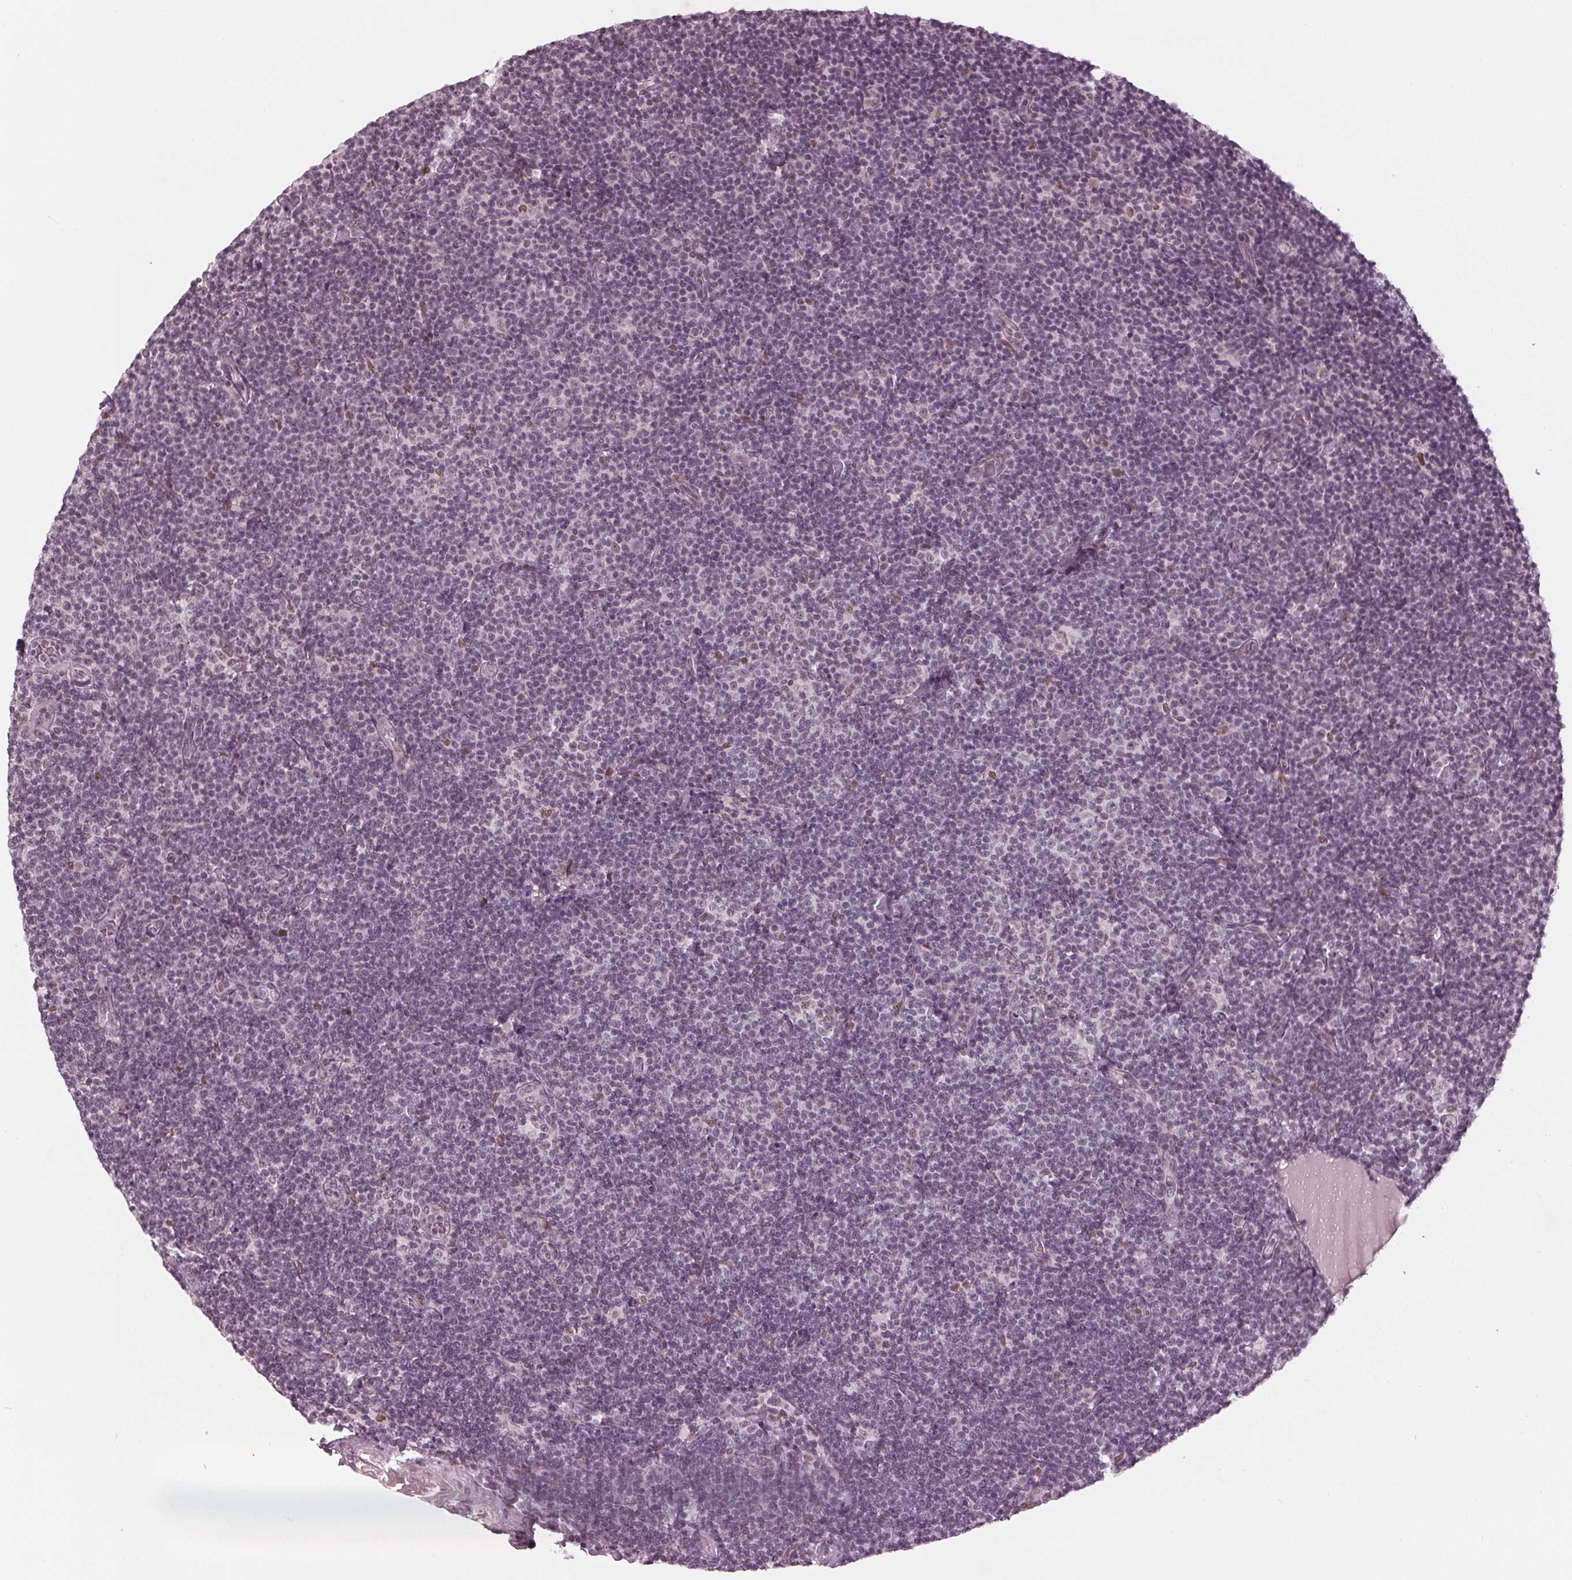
{"staining": {"intensity": "negative", "quantity": "none", "location": "none"}, "tissue": "lymphoma", "cell_type": "Tumor cells", "image_type": "cancer", "snomed": [{"axis": "morphology", "description": "Malignant lymphoma, non-Hodgkin's type, Low grade"}, {"axis": "topography", "description": "Lymph node"}], "caption": "IHC micrograph of neoplastic tissue: malignant lymphoma, non-Hodgkin's type (low-grade) stained with DAB displays no significant protein staining in tumor cells.", "gene": "DNMT3L", "patient": {"sex": "male", "age": 81}}